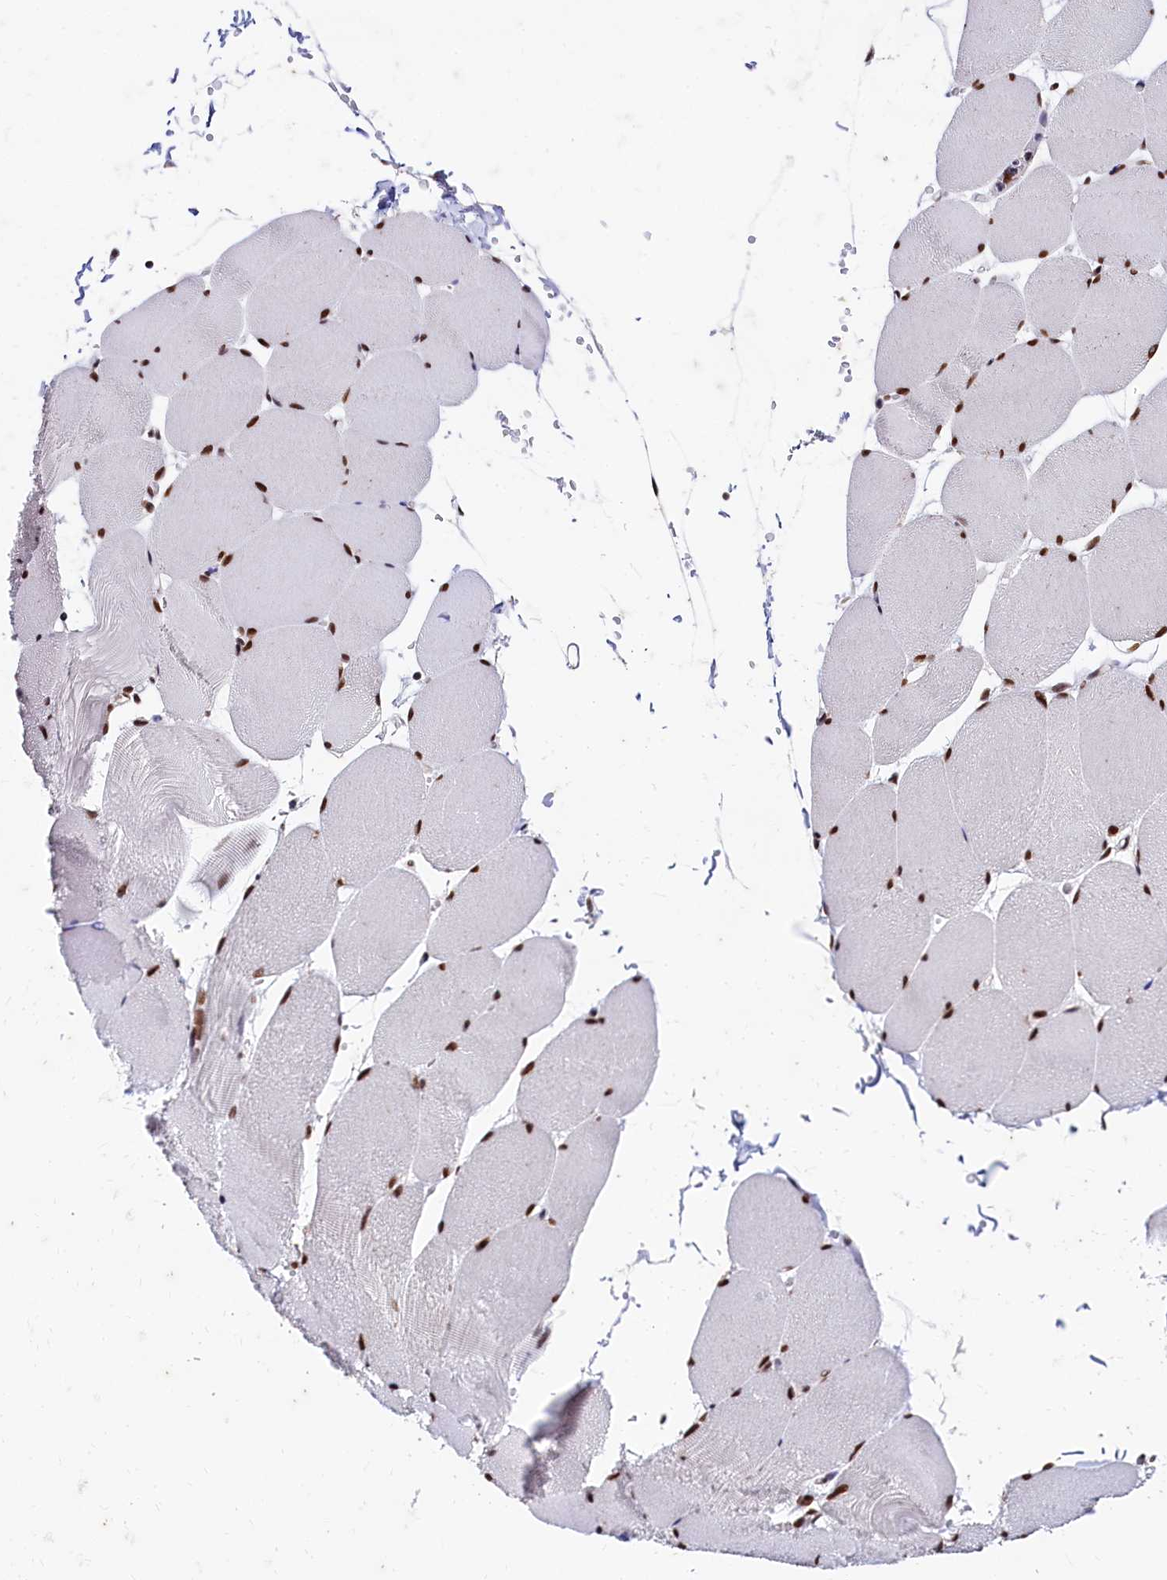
{"staining": {"intensity": "strong", "quantity": ">75%", "location": "nuclear"}, "tissue": "skeletal muscle", "cell_type": "Myocytes", "image_type": "normal", "snomed": [{"axis": "morphology", "description": "Normal tissue, NOS"}, {"axis": "topography", "description": "Skeletal muscle"}, {"axis": "topography", "description": "Head-Neck"}], "caption": "This photomicrograph demonstrates IHC staining of normal skeletal muscle, with high strong nuclear expression in about >75% of myocytes.", "gene": "CPSF7", "patient": {"sex": "male", "age": 66}}